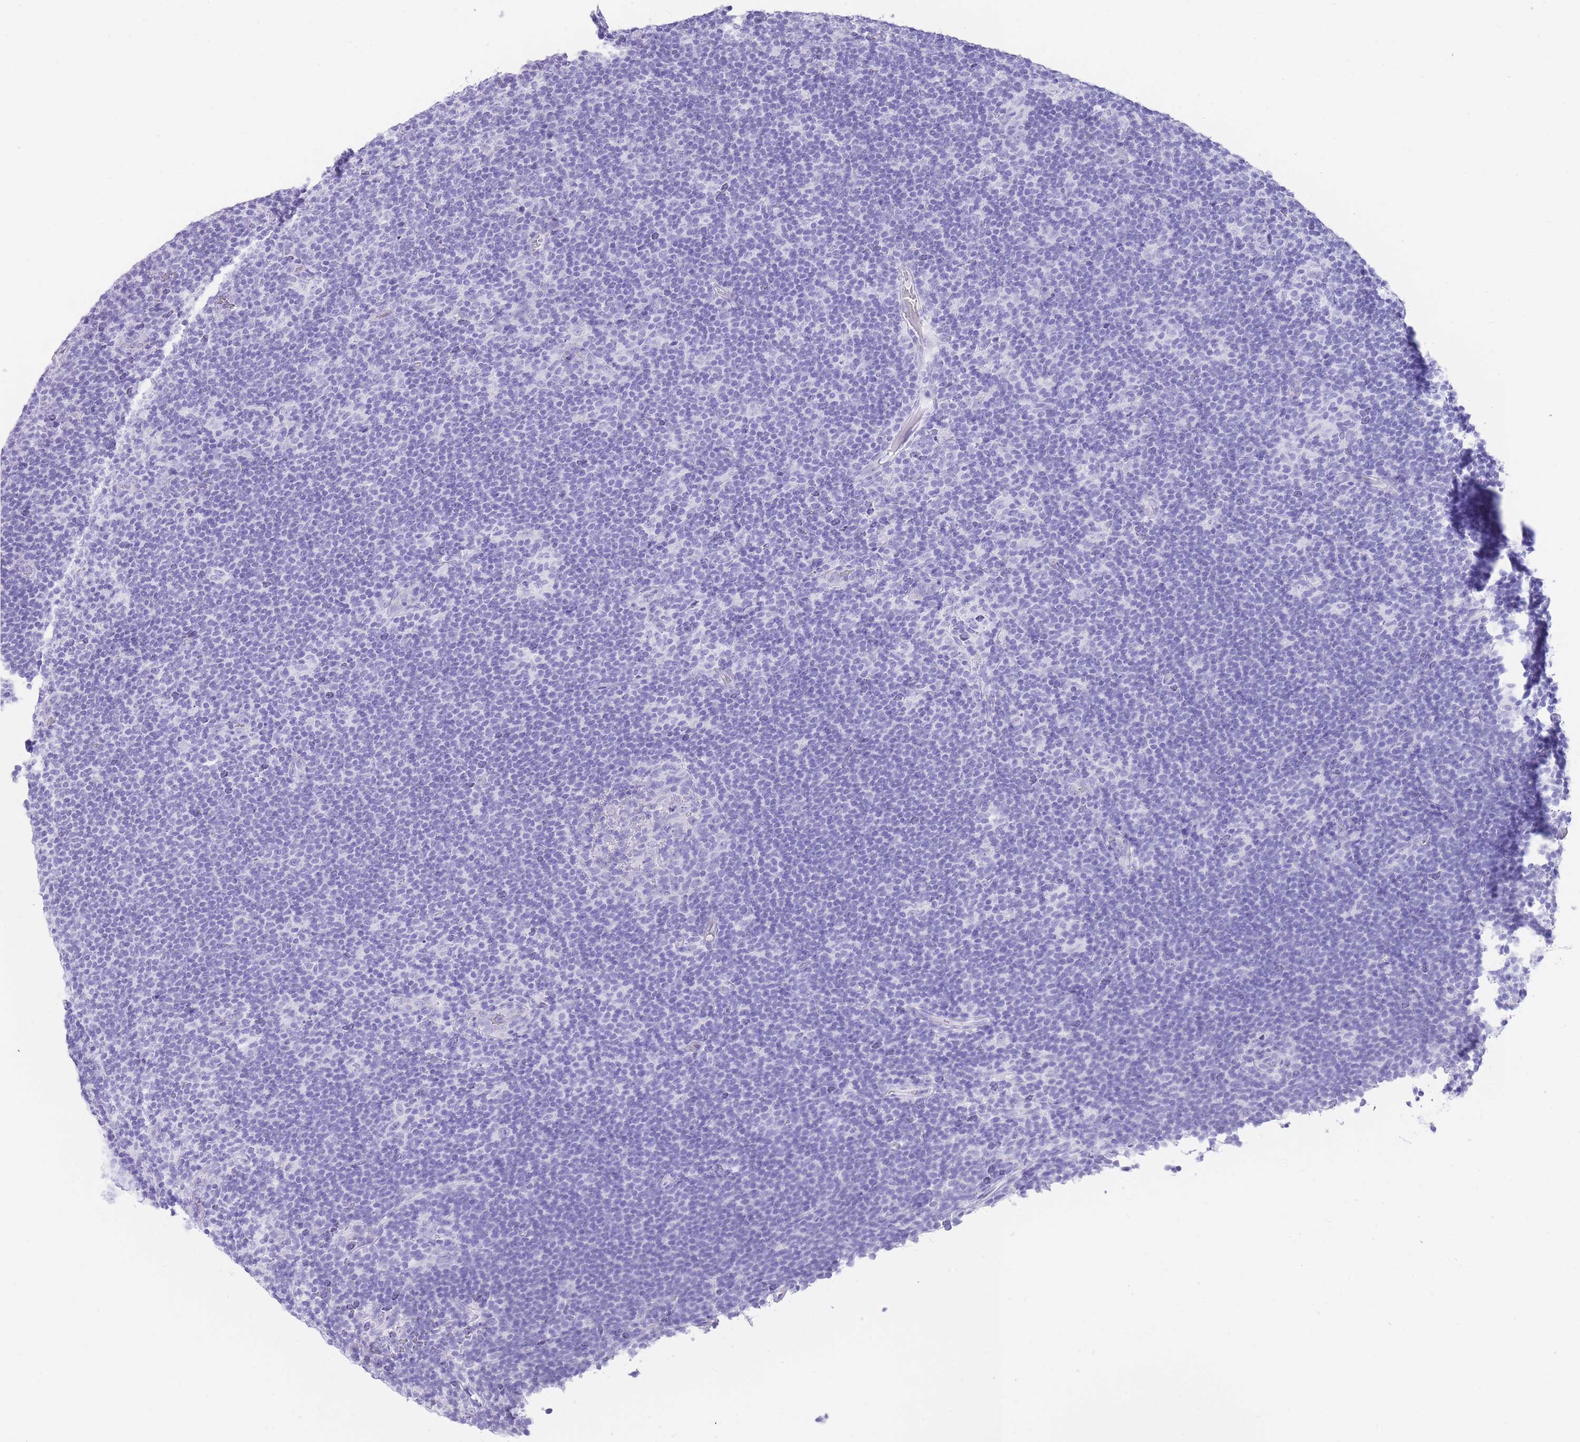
{"staining": {"intensity": "negative", "quantity": "none", "location": "none"}, "tissue": "lymphoma", "cell_type": "Tumor cells", "image_type": "cancer", "snomed": [{"axis": "morphology", "description": "Hodgkin's disease, NOS"}, {"axis": "topography", "description": "Lymph node"}], "caption": "The histopathology image reveals no staining of tumor cells in lymphoma. (DAB (3,3'-diaminobenzidine) IHC visualized using brightfield microscopy, high magnification).", "gene": "ELOA2", "patient": {"sex": "female", "age": 57}}